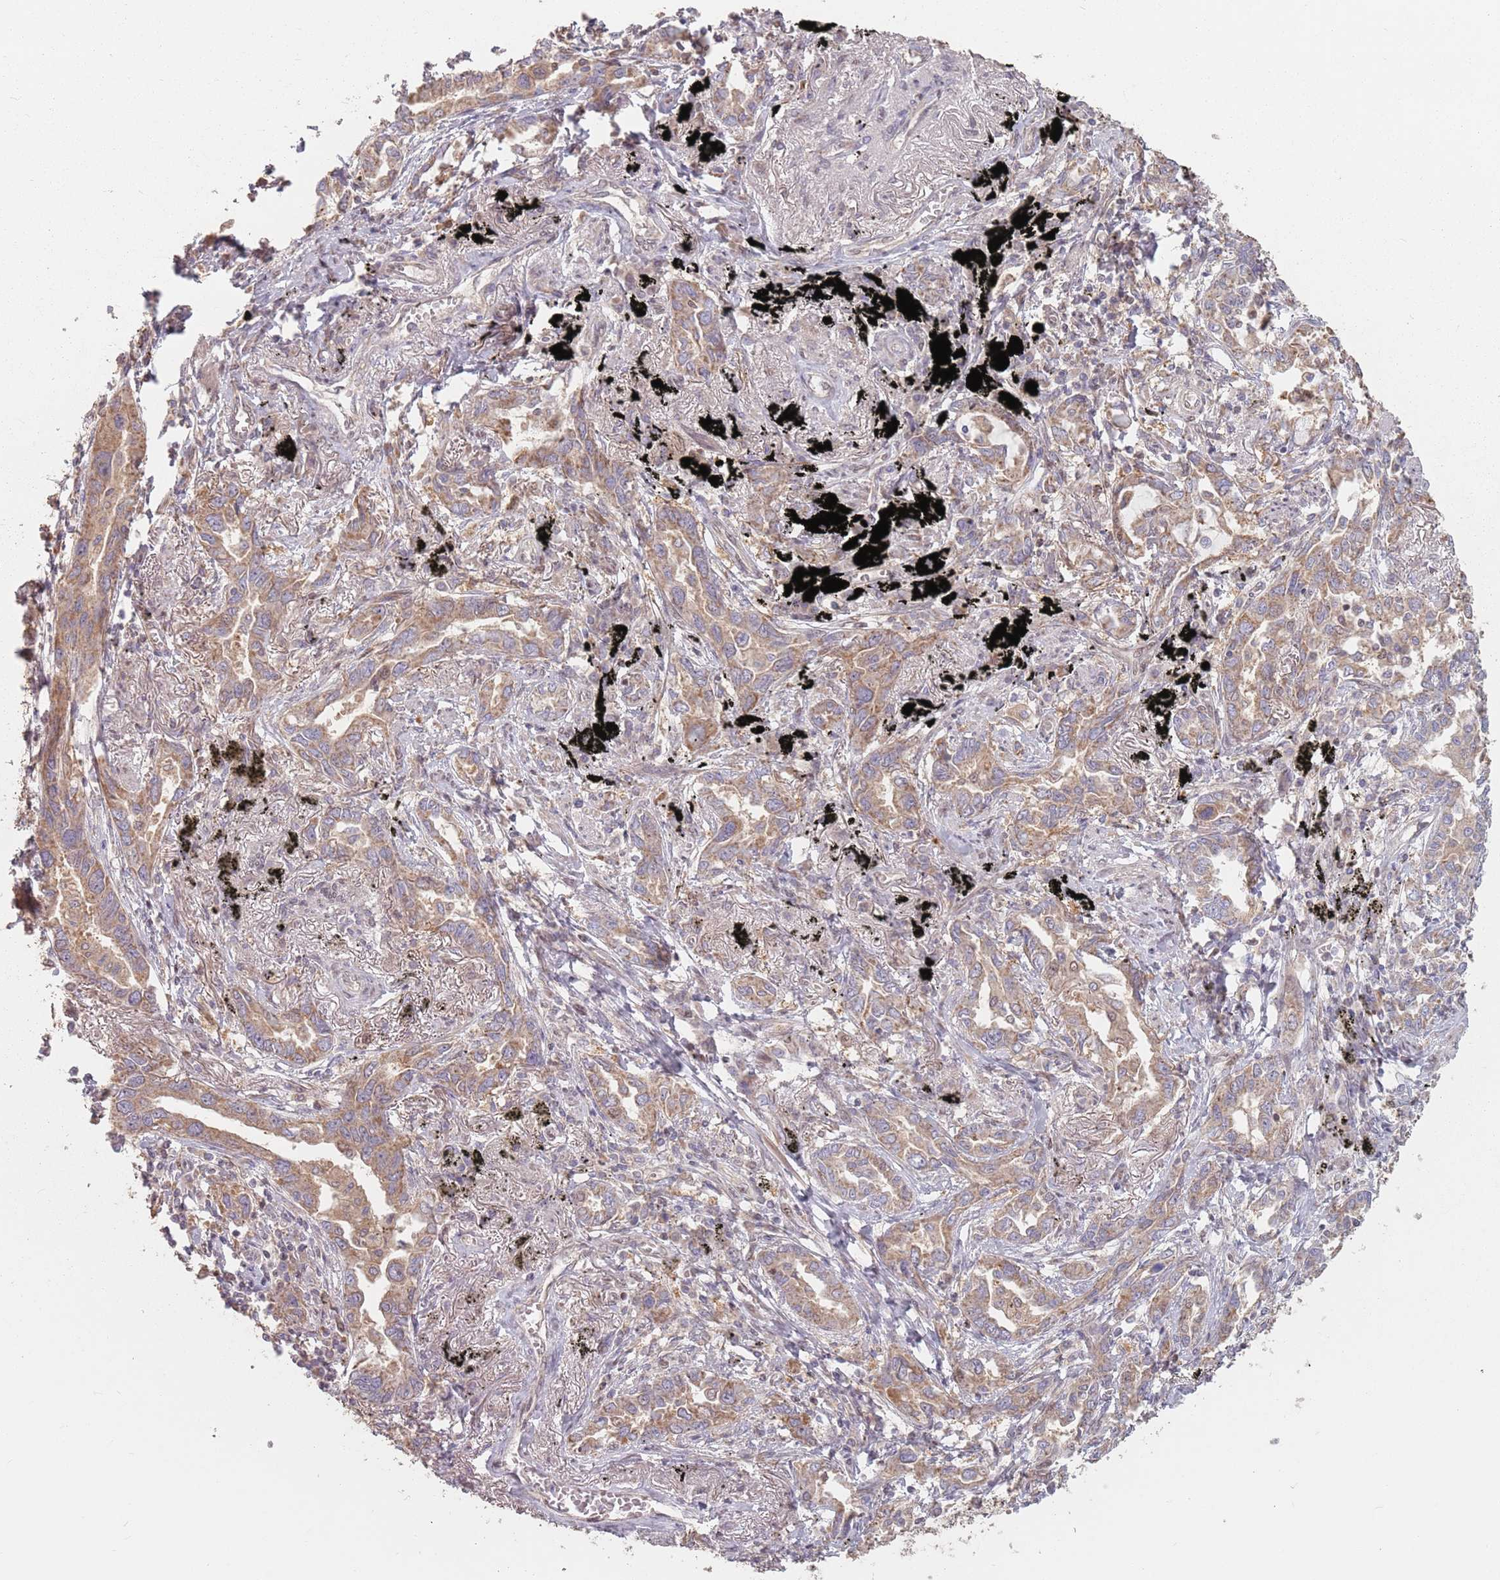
{"staining": {"intensity": "moderate", "quantity": ">75%", "location": "cytoplasmic/membranous"}, "tissue": "lung cancer", "cell_type": "Tumor cells", "image_type": "cancer", "snomed": [{"axis": "morphology", "description": "Adenocarcinoma, NOS"}, {"axis": "topography", "description": "Lung"}], "caption": "Protein staining of lung adenocarcinoma tissue reveals moderate cytoplasmic/membranous positivity in about >75% of tumor cells.", "gene": "VPS52", "patient": {"sex": "male", "age": 67}}